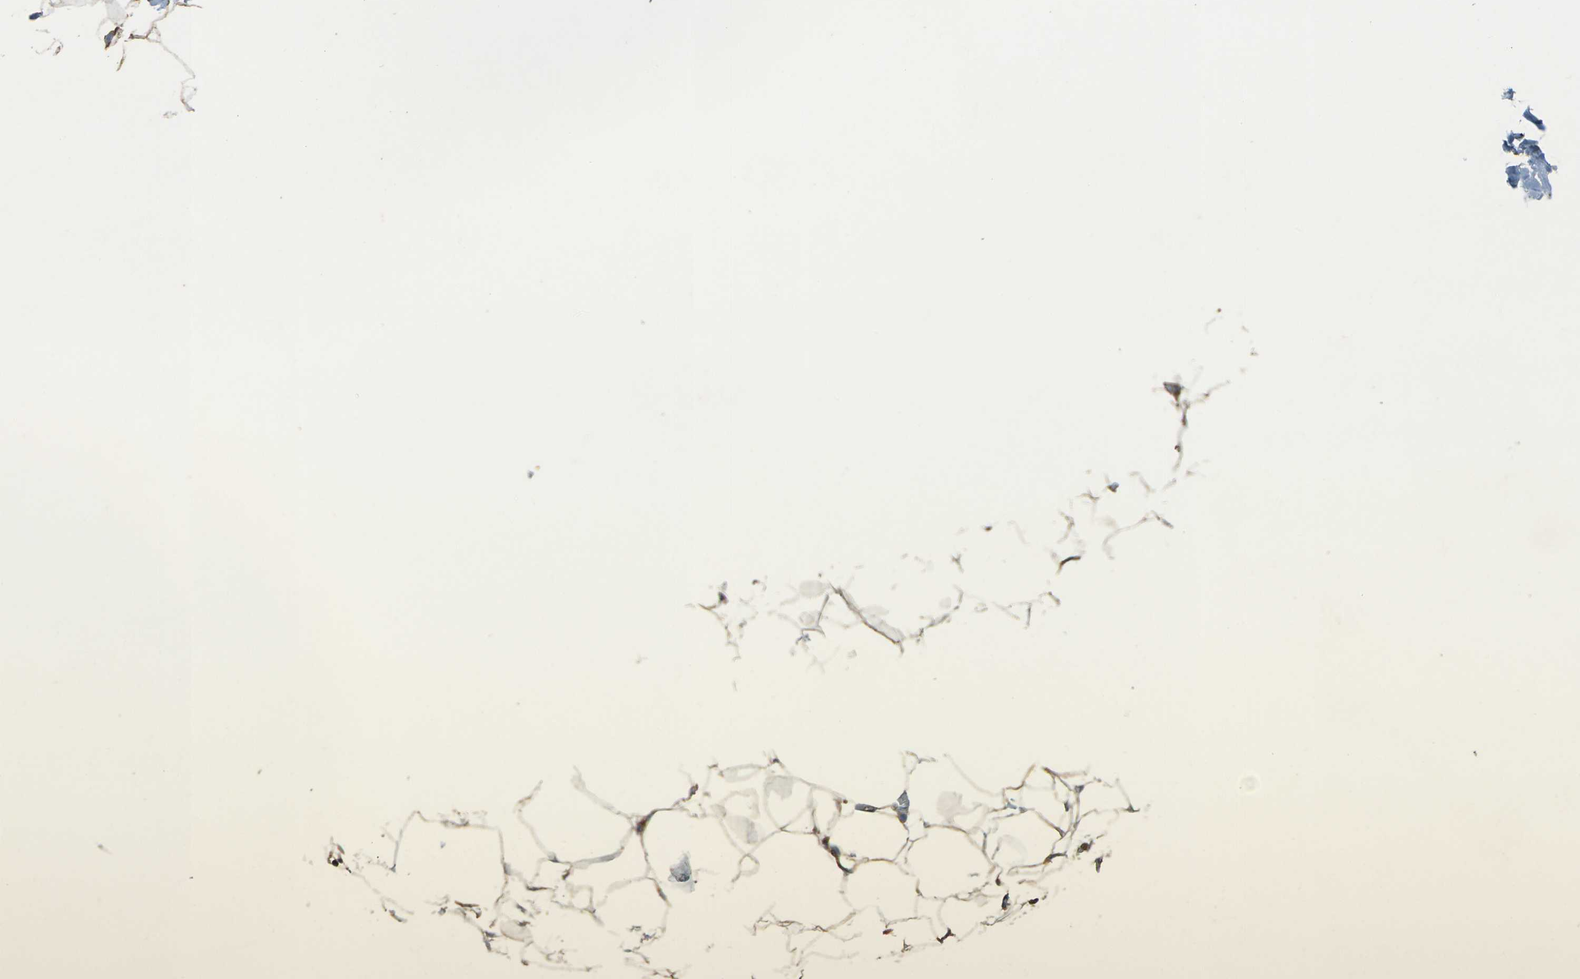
{"staining": {"intensity": "moderate", "quantity": ">75%", "location": "cytoplasmic/membranous"}, "tissue": "adipose tissue", "cell_type": "Adipocytes", "image_type": "normal", "snomed": [{"axis": "morphology", "description": "Normal tissue, NOS"}, {"axis": "topography", "description": "Breast"}, {"axis": "topography", "description": "Adipose tissue"}], "caption": "High-magnification brightfield microscopy of normal adipose tissue stained with DAB (3,3'-diaminobenzidine) (brown) and counterstained with hematoxylin (blue). adipocytes exhibit moderate cytoplasmic/membranous positivity is appreciated in about>75% of cells. (Brightfield microscopy of DAB IHC at high magnification).", "gene": "PRKACB", "patient": {"sex": "female", "age": 25}}